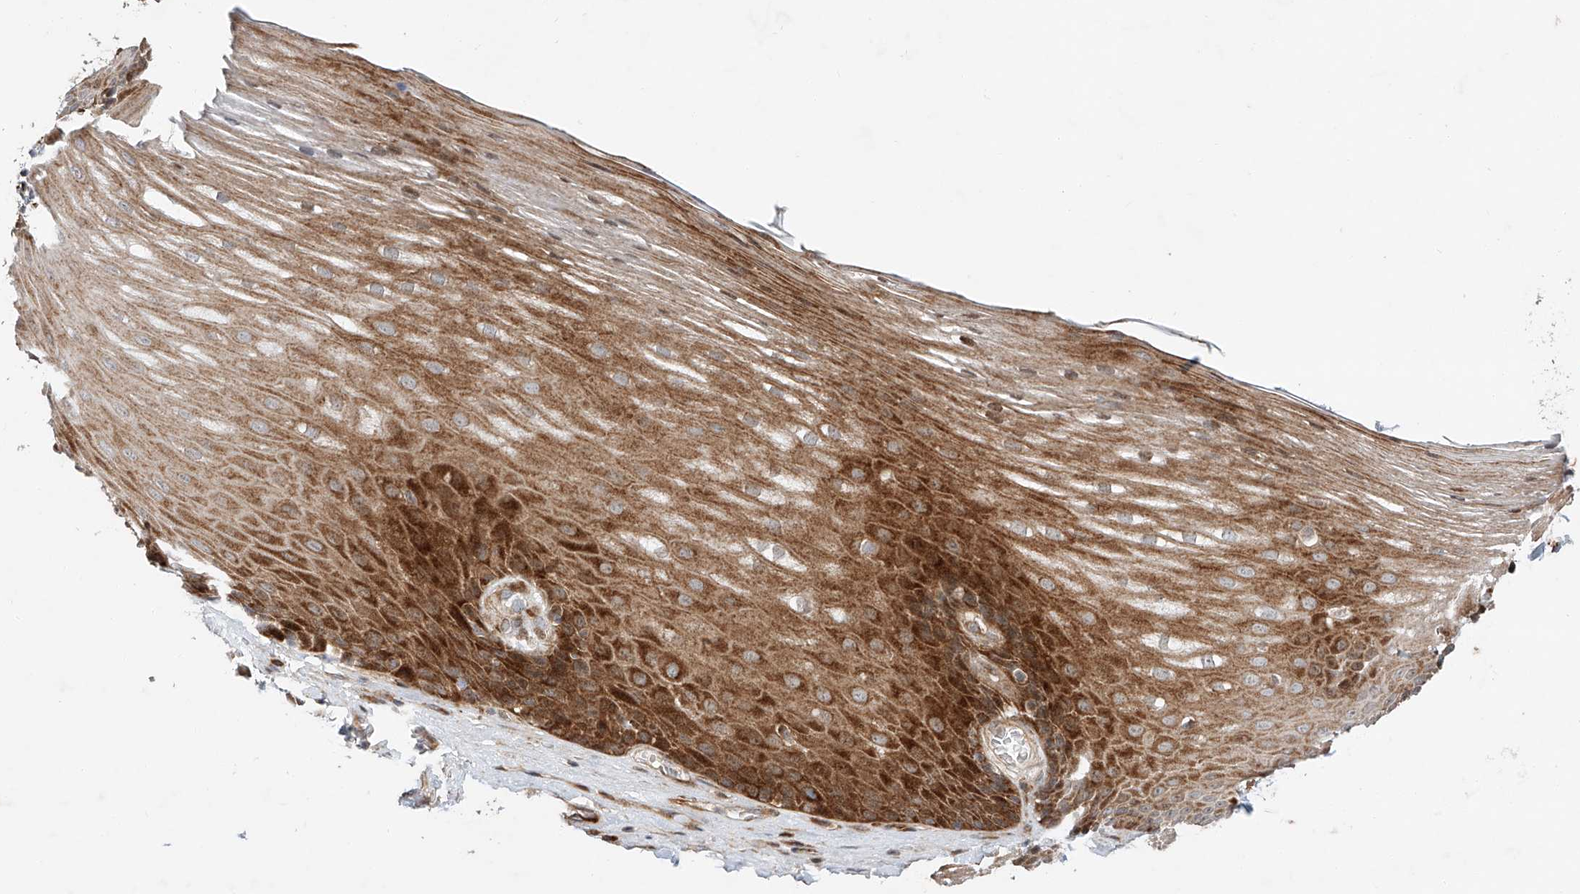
{"staining": {"intensity": "strong", "quantity": ">75%", "location": "cytoplasmic/membranous"}, "tissue": "esophagus", "cell_type": "Squamous epithelial cells", "image_type": "normal", "snomed": [{"axis": "morphology", "description": "Normal tissue, NOS"}, {"axis": "topography", "description": "Esophagus"}], "caption": "The photomicrograph reveals staining of unremarkable esophagus, revealing strong cytoplasmic/membranous protein staining (brown color) within squamous epithelial cells.", "gene": "USF3", "patient": {"sex": "male", "age": 62}}